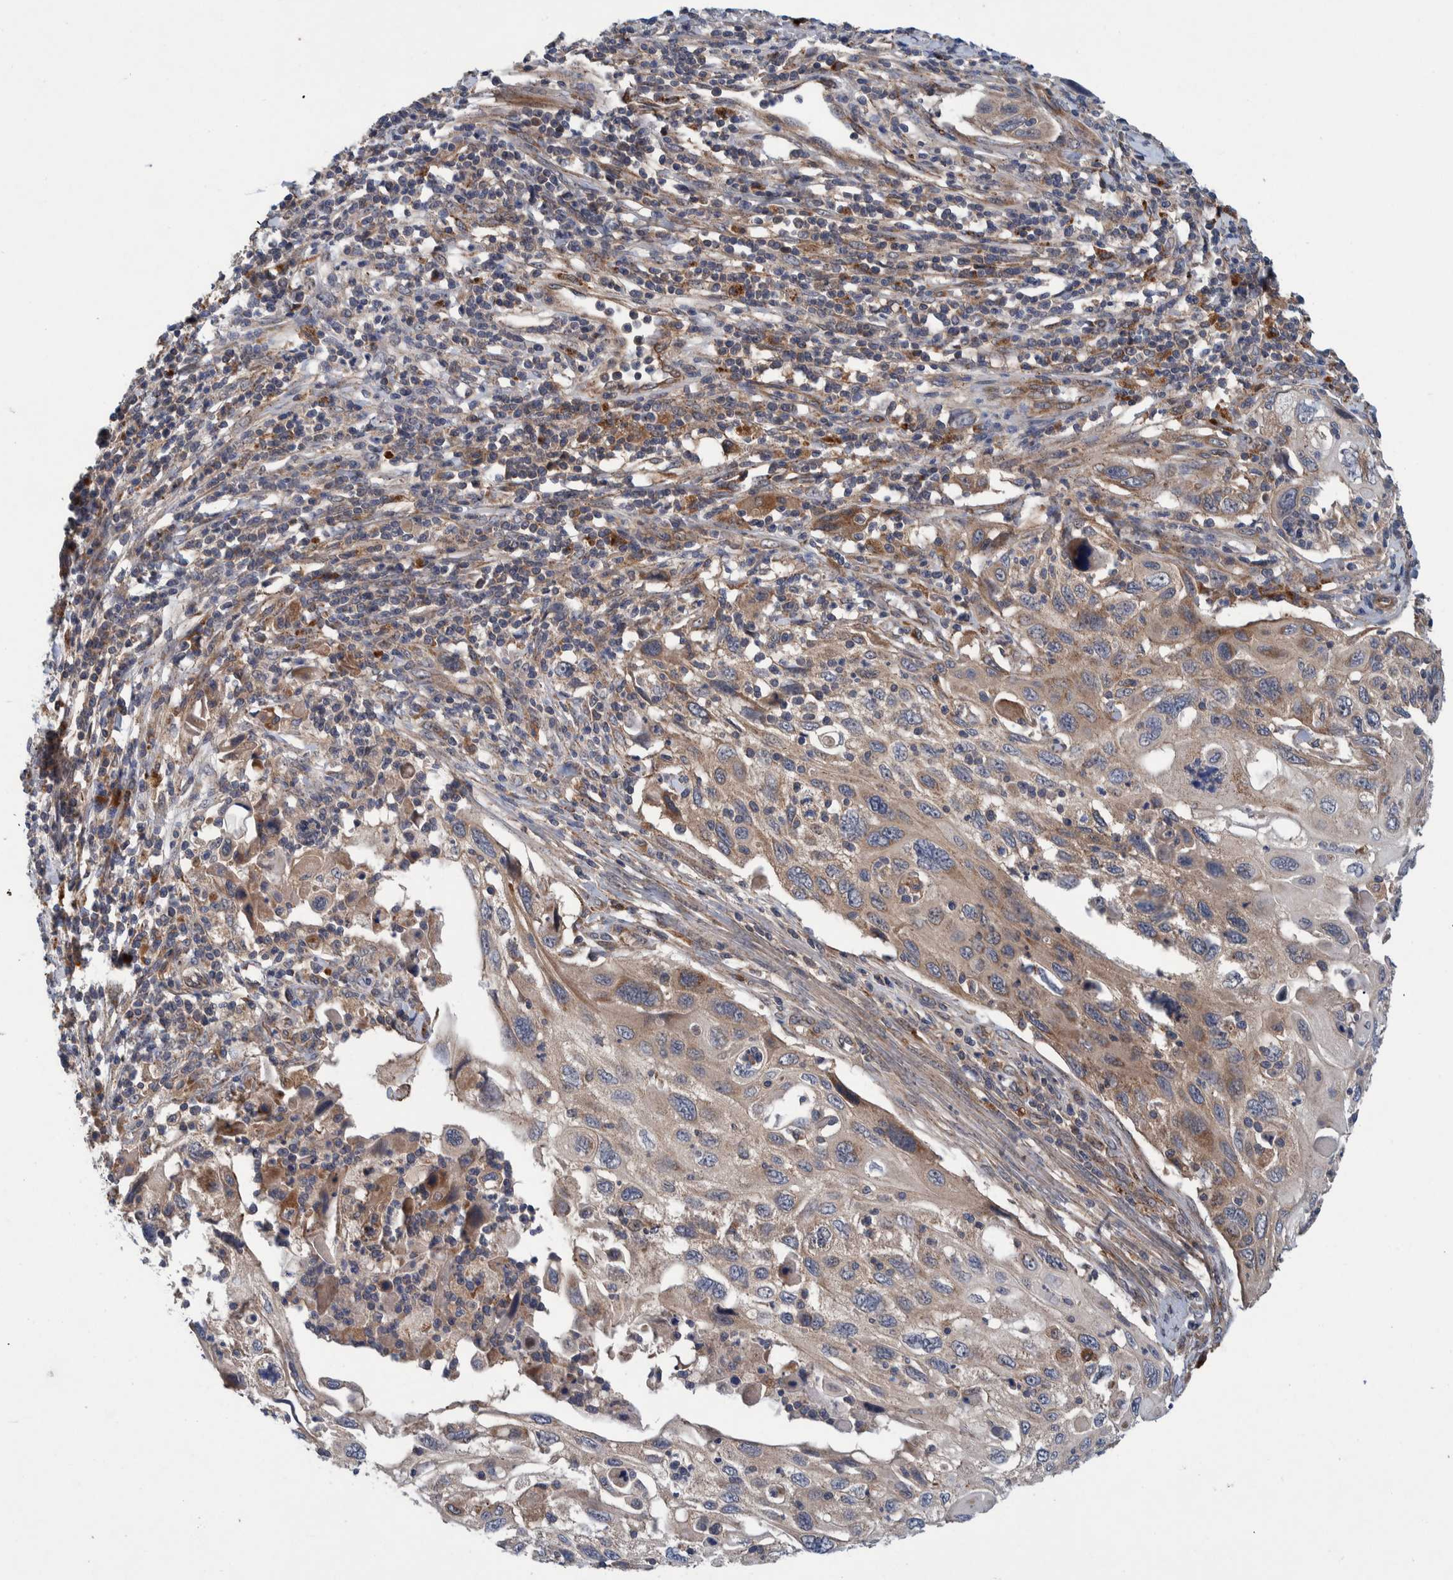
{"staining": {"intensity": "weak", "quantity": ">75%", "location": "cytoplasmic/membranous"}, "tissue": "cervical cancer", "cell_type": "Tumor cells", "image_type": "cancer", "snomed": [{"axis": "morphology", "description": "Squamous cell carcinoma, NOS"}, {"axis": "topography", "description": "Cervix"}], "caption": "This image exhibits cervical squamous cell carcinoma stained with immunohistochemistry to label a protein in brown. The cytoplasmic/membranous of tumor cells show weak positivity for the protein. Nuclei are counter-stained blue.", "gene": "ITIH3", "patient": {"sex": "female", "age": 70}}